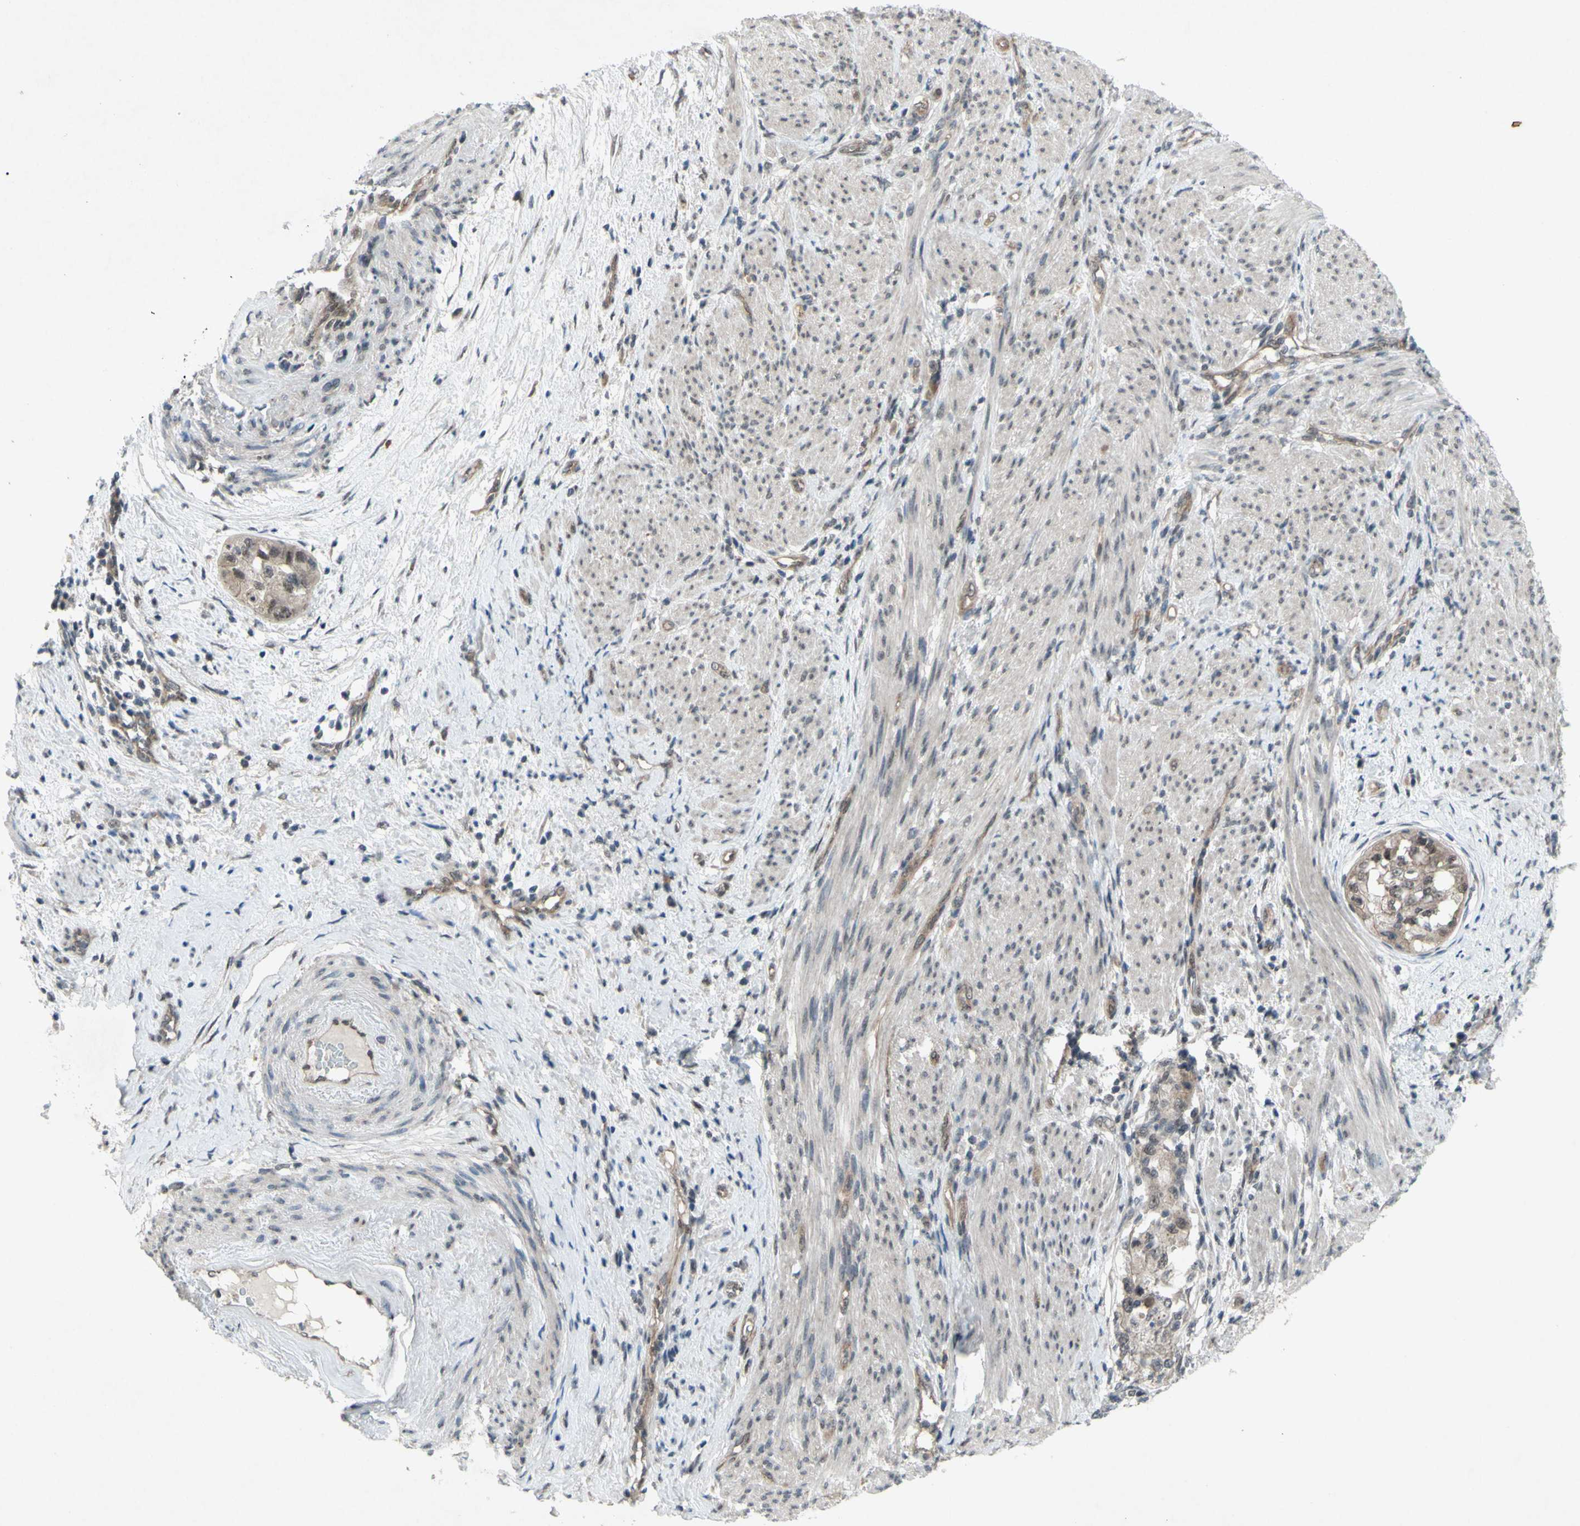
{"staining": {"intensity": "weak", "quantity": ">75%", "location": "cytoplasmic/membranous,nuclear"}, "tissue": "endometrial cancer", "cell_type": "Tumor cells", "image_type": "cancer", "snomed": [{"axis": "morphology", "description": "Adenocarcinoma, NOS"}, {"axis": "topography", "description": "Endometrium"}], "caption": "DAB (3,3'-diaminobenzidine) immunohistochemical staining of adenocarcinoma (endometrial) shows weak cytoplasmic/membranous and nuclear protein expression in approximately >75% of tumor cells.", "gene": "TRDMT1", "patient": {"sex": "female", "age": 85}}